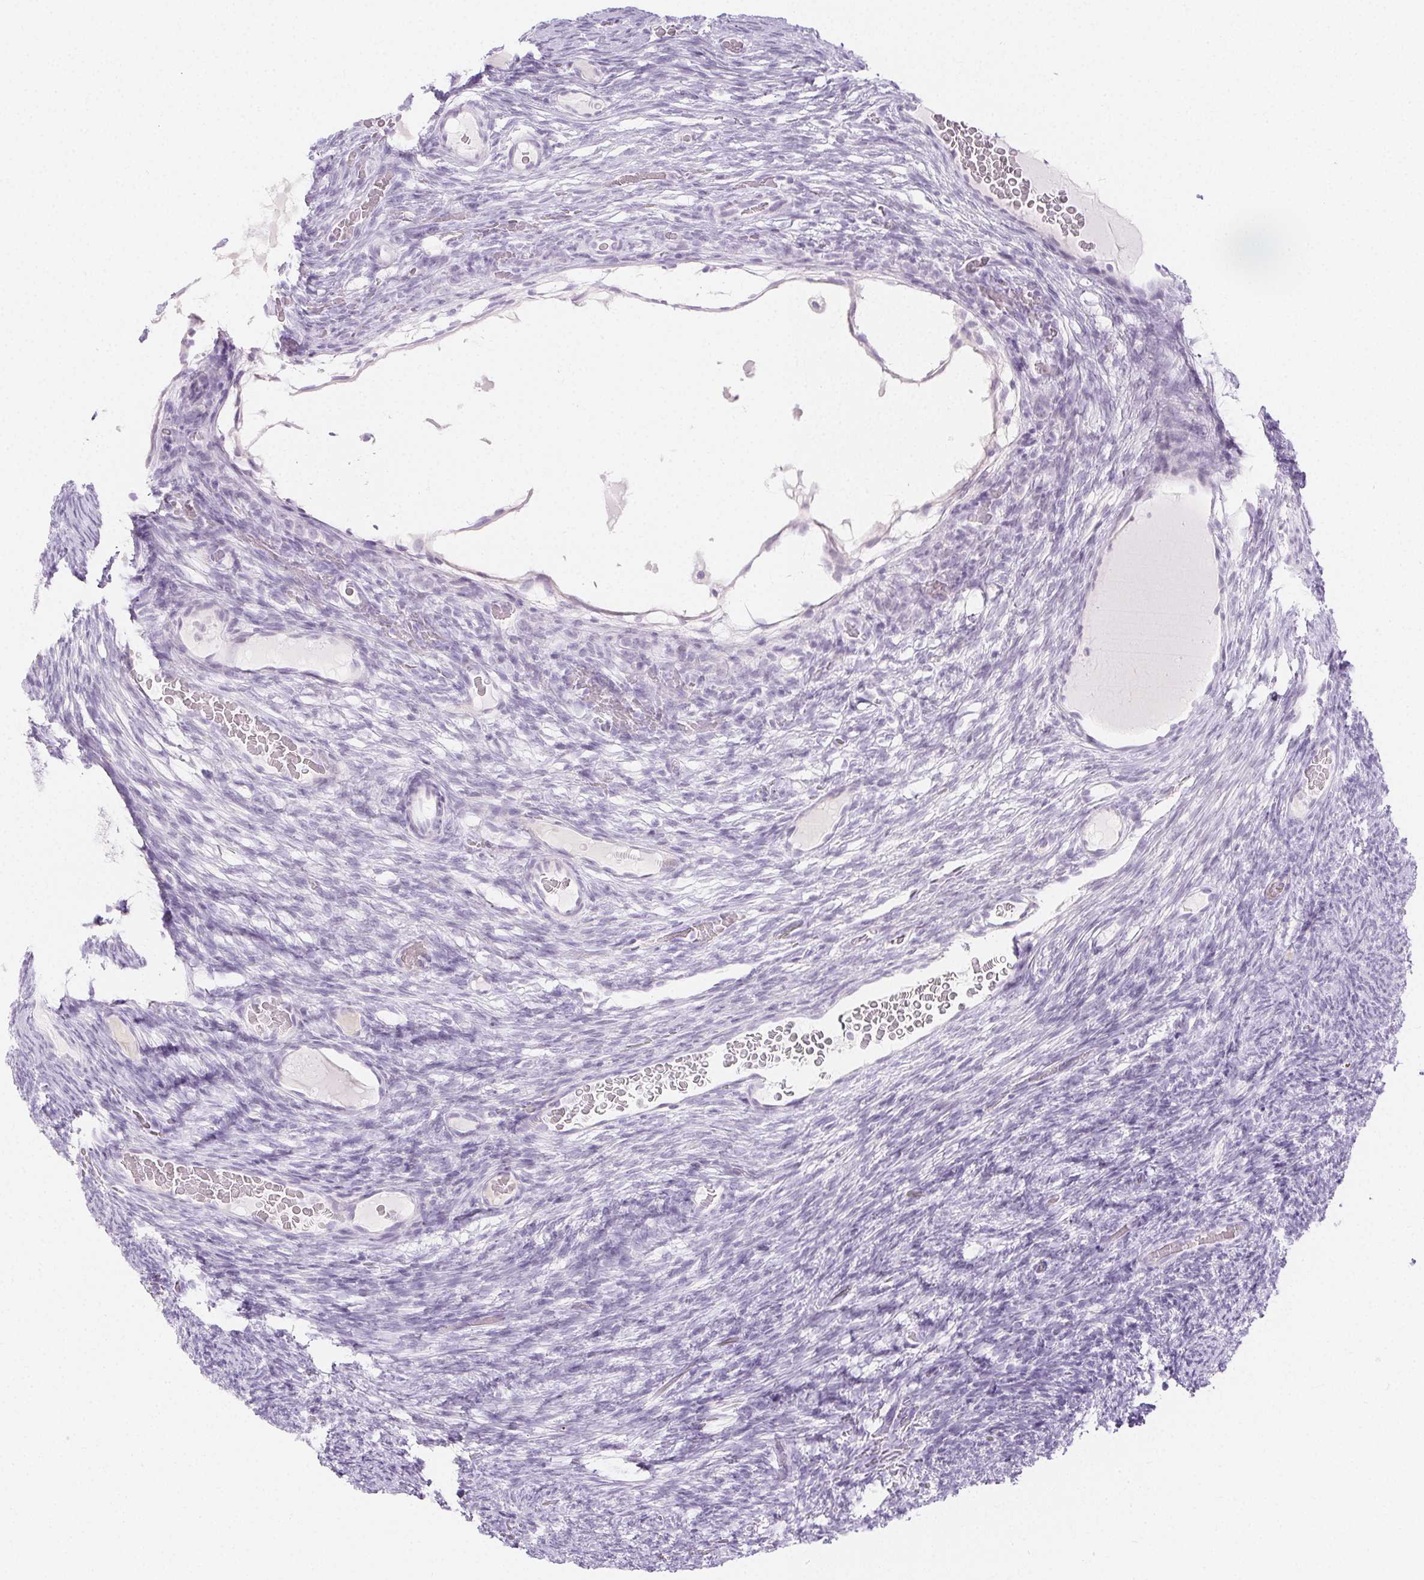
{"staining": {"intensity": "negative", "quantity": "none", "location": "none"}, "tissue": "ovary", "cell_type": "Ovarian stroma cells", "image_type": "normal", "snomed": [{"axis": "morphology", "description": "Normal tissue, NOS"}, {"axis": "topography", "description": "Ovary"}], "caption": "This is a histopathology image of IHC staining of unremarkable ovary, which shows no expression in ovarian stroma cells.", "gene": "PI3", "patient": {"sex": "female", "age": 34}}